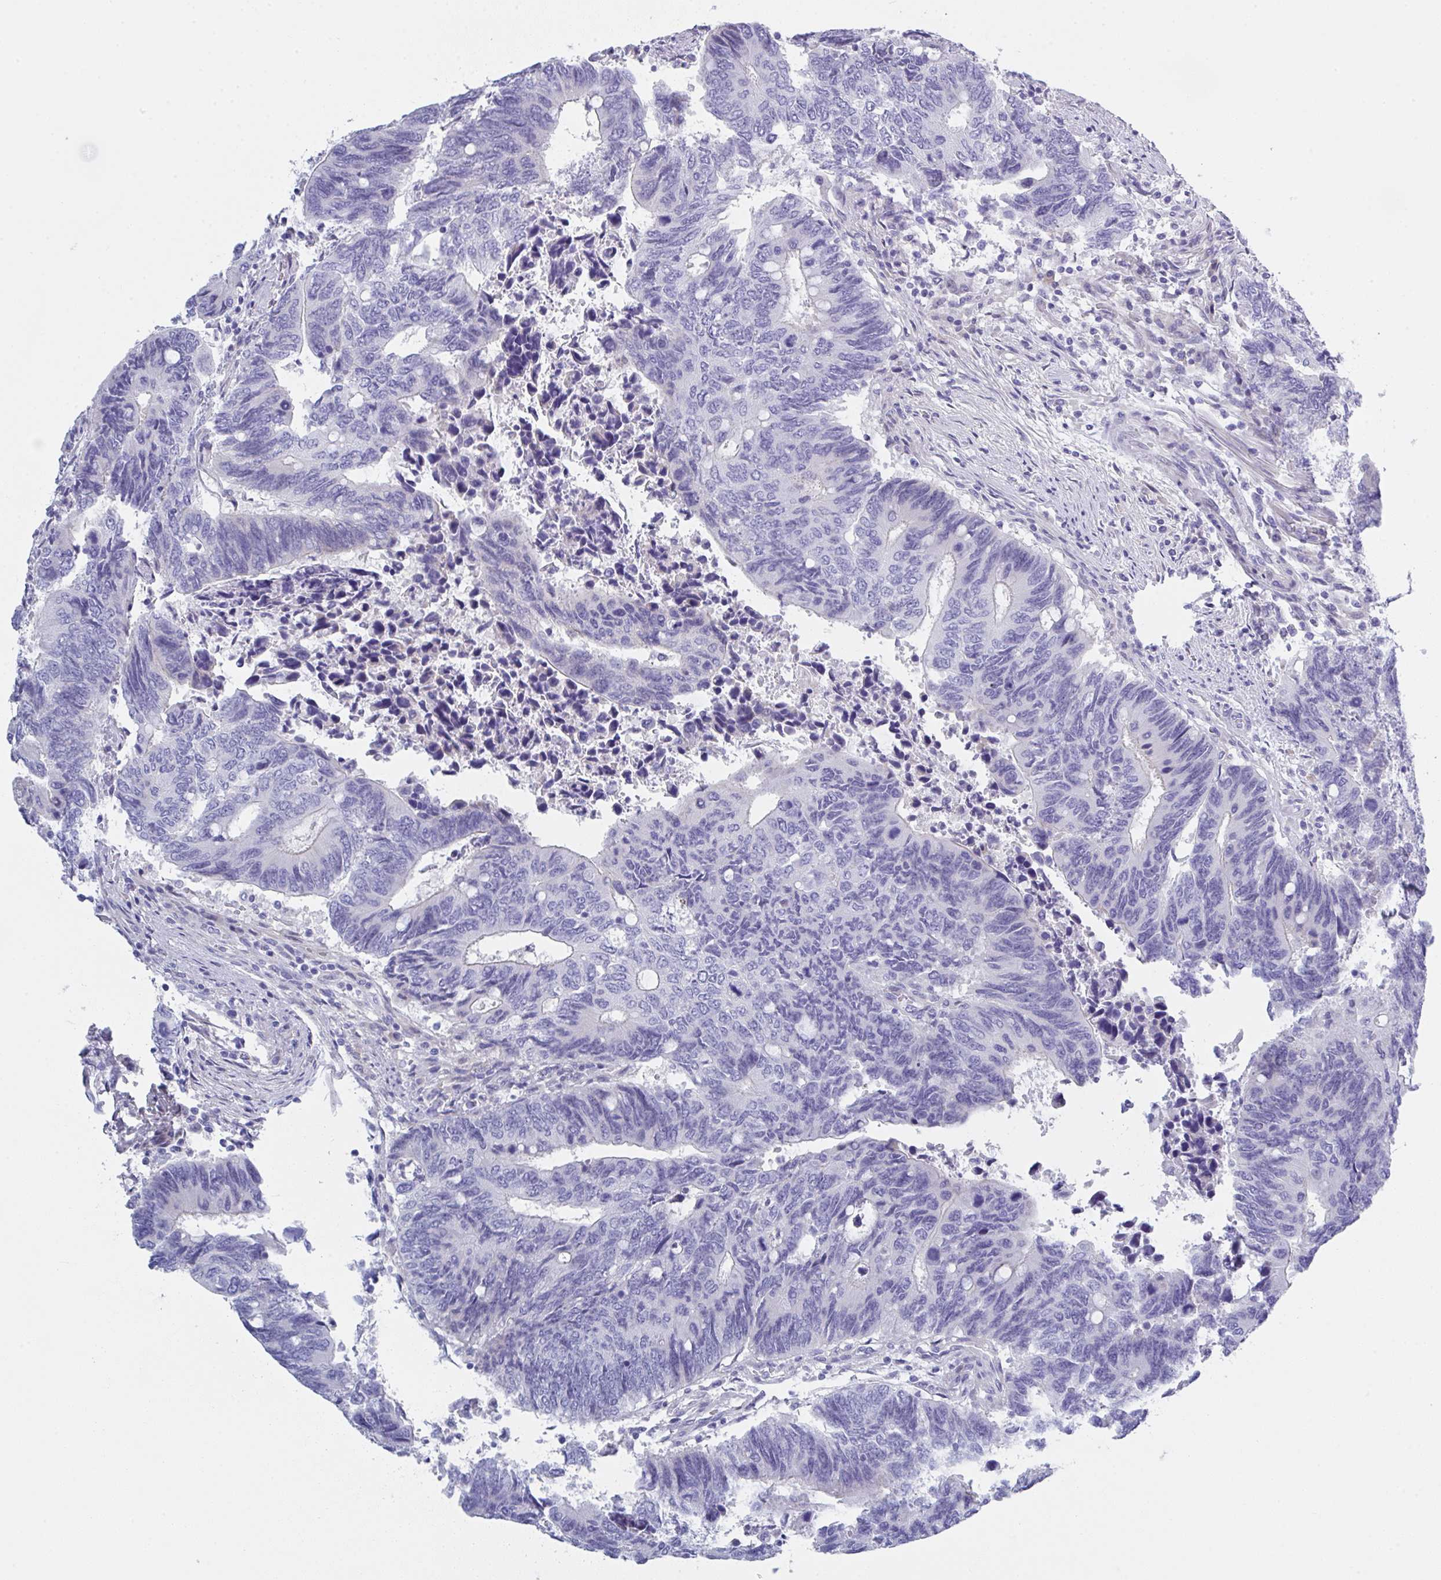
{"staining": {"intensity": "negative", "quantity": "none", "location": "none"}, "tissue": "colorectal cancer", "cell_type": "Tumor cells", "image_type": "cancer", "snomed": [{"axis": "morphology", "description": "Adenocarcinoma, NOS"}, {"axis": "topography", "description": "Colon"}], "caption": "Immunohistochemistry (IHC) of colorectal cancer displays no expression in tumor cells. (Stains: DAB (3,3'-diaminobenzidine) IHC with hematoxylin counter stain, Microscopy: brightfield microscopy at high magnification).", "gene": "FBXO47", "patient": {"sex": "male", "age": 87}}